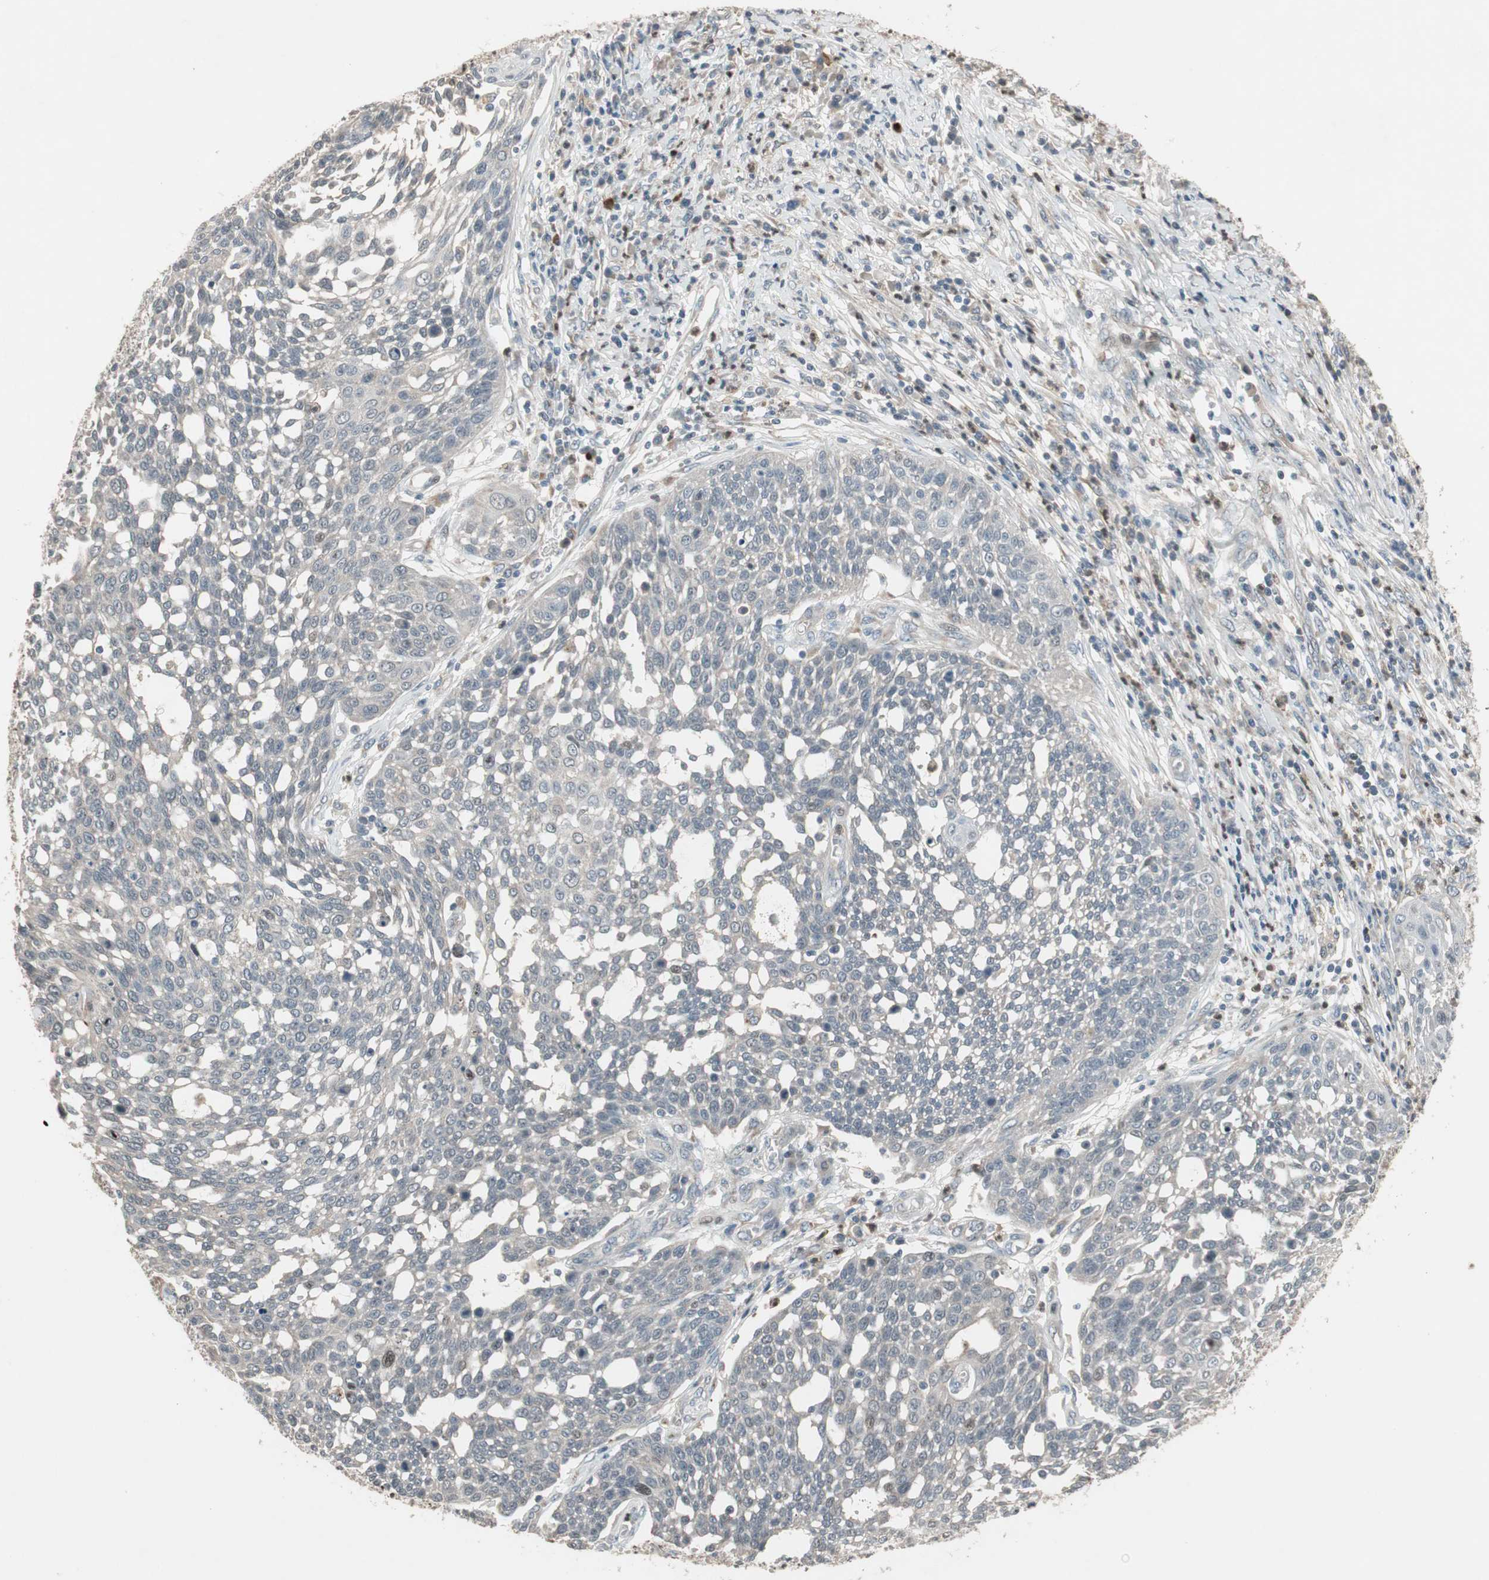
{"staining": {"intensity": "weak", "quantity": "<25%", "location": "nuclear"}, "tissue": "cervical cancer", "cell_type": "Tumor cells", "image_type": "cancer", "snomed": [{"axis": "morphology", "description": "Squamous cell carcinoma, NOS"}, {"axis": "topography", "description": "Cervix"}], "caption": "Histopathology image shows no protein expression in tumor cells of cervical squamous cell carcinoma tissue.", "gene": "SNX4", "patient": {"sex": "female", "age": 34}}